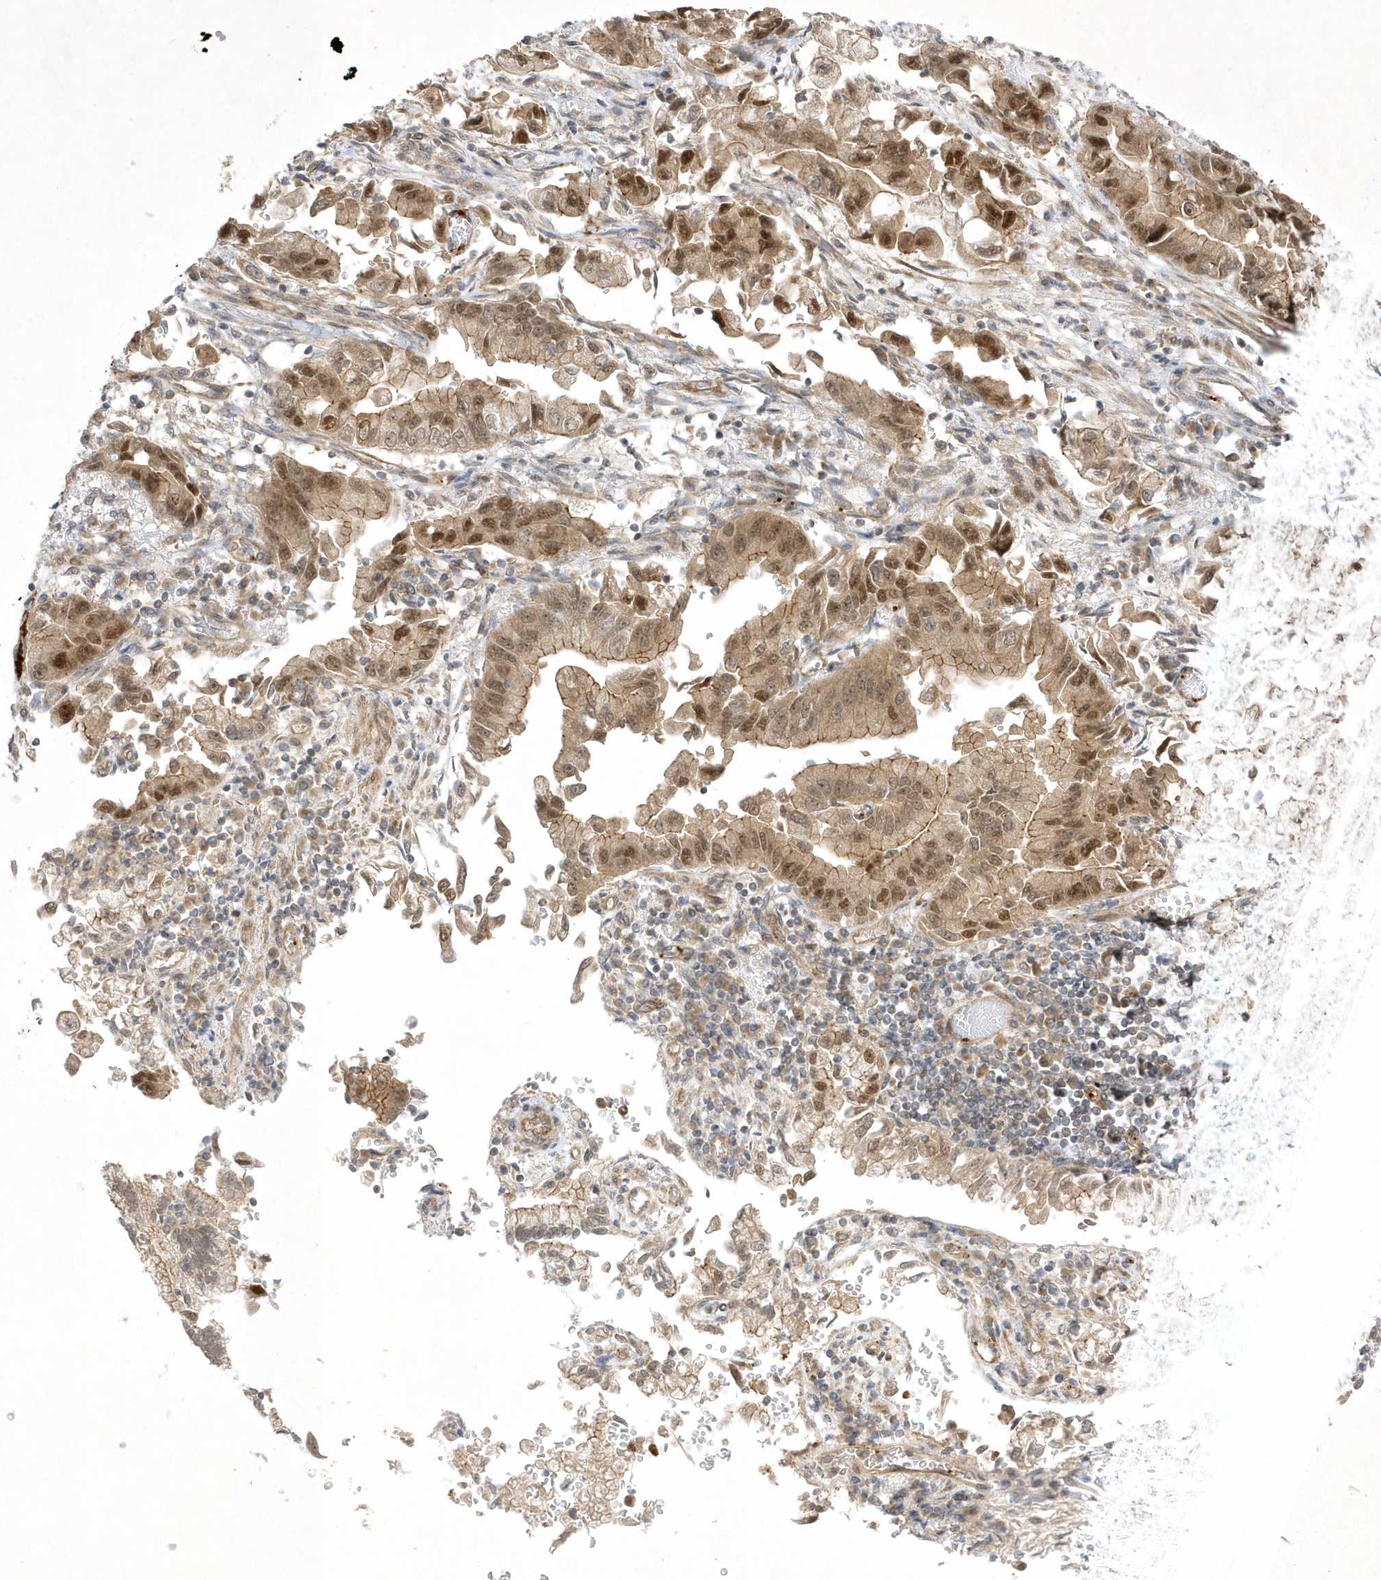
{"staining": {"intensity": "moderate", "quantity": ">75%", "location": "cytoplasmic/membranous,nuclear"}, "tissue": "stomach cancer", "cell_type": "Tumor cells", "image_type": "cancer", "snomed": [{"axis": "morphology", "description": "Adenocarcinoma, NOS"}, {"axis": "topography", "description": "Stomach"}], "caption": "Protein analysis of adenocarcinoma (stomach) tissue reveals moderate cytoplasmic/membranous and nuclear staining in about >75% of tumor cells.", "gene": "NAF1", "patient": {"sex": "male", "age": 62}}